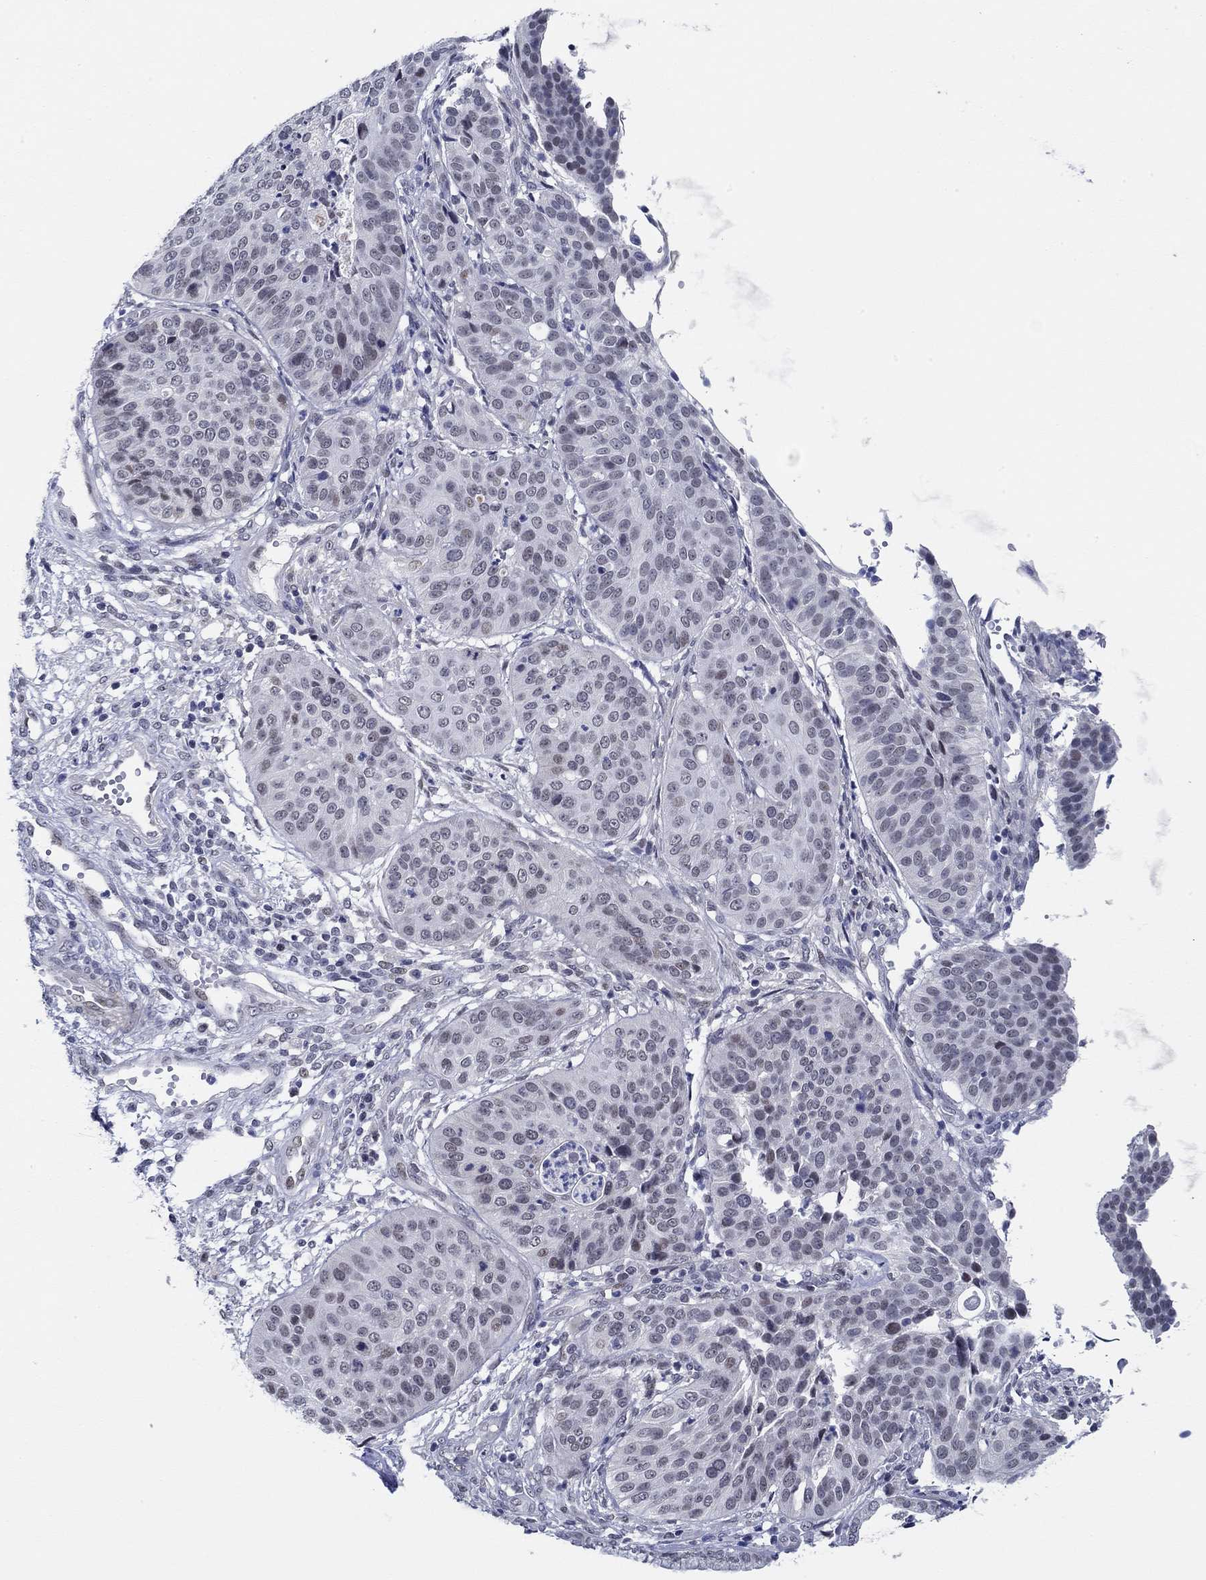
{"staining": {"intensity": "negative", "quantity": "none", "location": "none"}, "tissue": "cervical cancer", "cell_type": "Tumor cells", "image_type": "cancer", "snomed": [{"axis": "morphology", "description": "Normal tissue, NOS"}, {"axis": "morphology", "description": "Squamous cell carcinoma, NOS"}, {"axis": "topography", "description": "Cervix"}], "caption": "Cervical squamous cell carcinoma was stained to show a protein in brown. There is no significant staining in tumor cells.", "gene": "SLC34A1", "patient": {"sex": "female", "age": 39}}